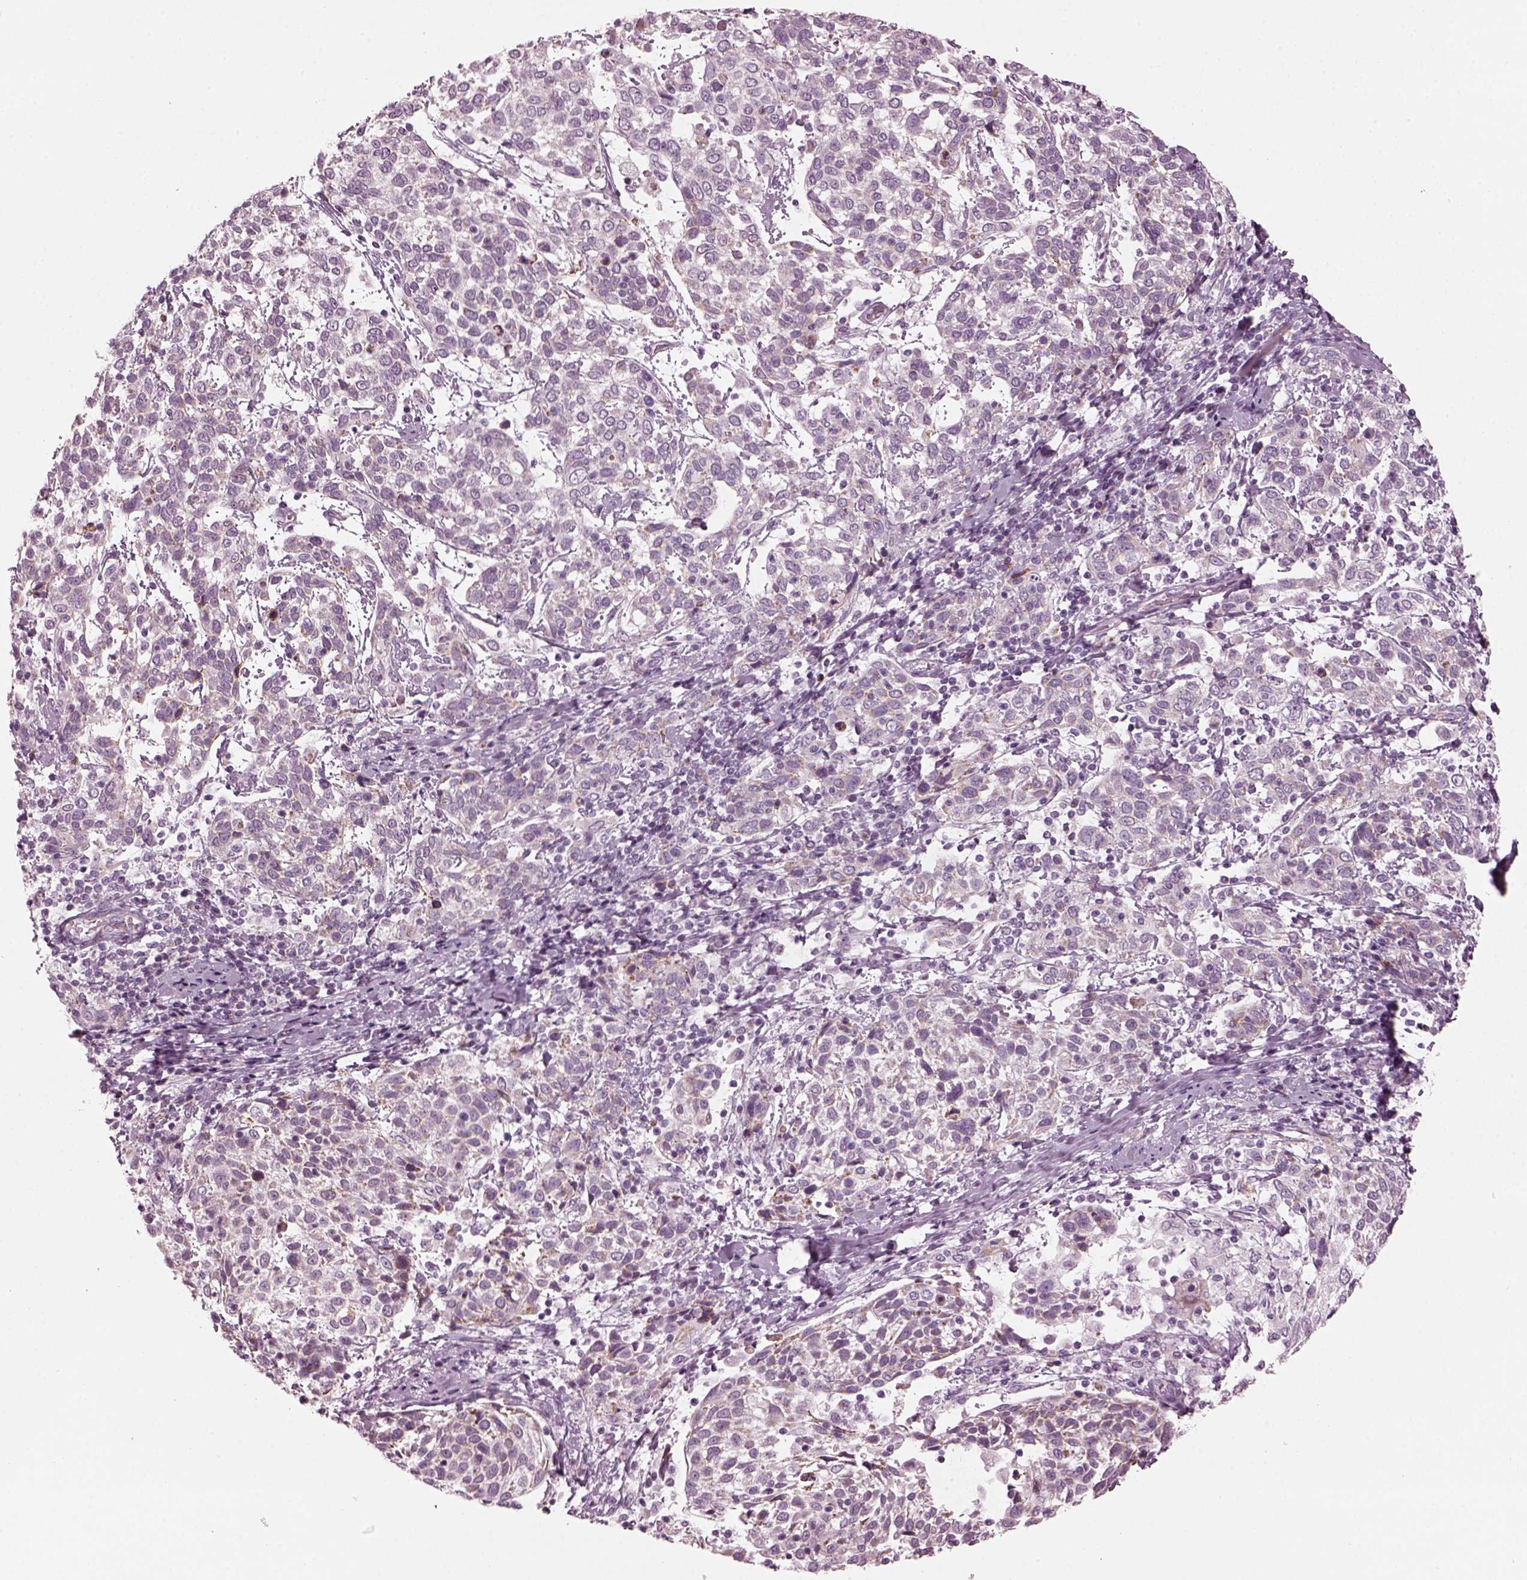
{"staining": {"intensity": "negative", "quantity": "none", "location": "none"}, "tissue": "cervical cancer", "cell_type": "Tumor cells", "image_type": "cancer", "snomed": [{"axis": "morphology", "description": "Squamous cell carcinoma, NOS"}, {"axis": "topography", "description": "Cervix"}], "caption": "Immunohistochemistry (IHC) photomicrograph of human cervical cancer stained for a protein (brown), which shows no expression in tumor cells.", "gene": "RIMS2", "patient": {"sex": "female", "age": 61}}